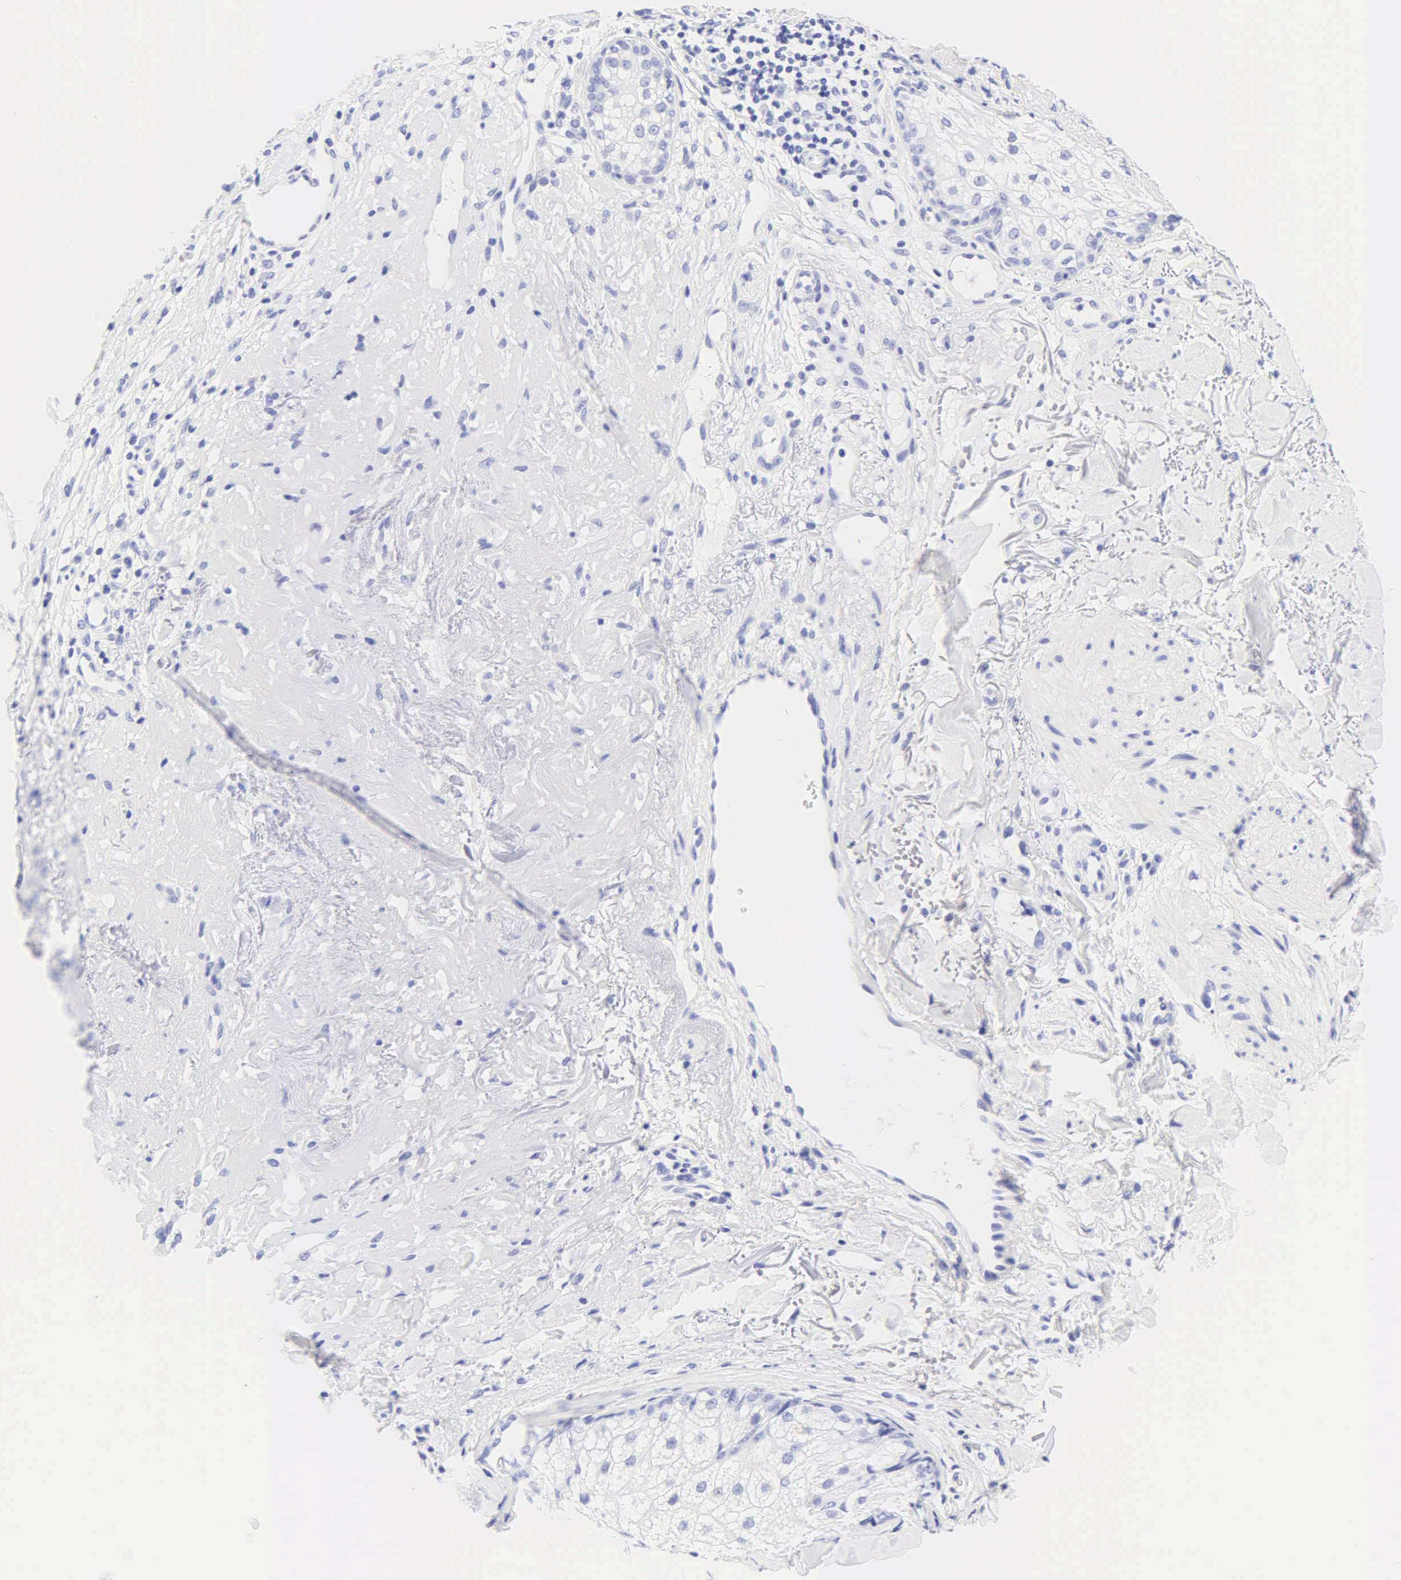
{"staining": {"intensity": "negative", "quantity": "none", "location": "none"}, "tissue": "skin cancer", "cell_type": "Tumor cells", "image_type": "cancer", "snomed": [{"axis": "morphology", "description": "Squamous cell carcinoma, NOS"}, {"axis": "topography", "description": "Skin"}], "caption": "Protein analysis of squamous cell carcinoma (skin) exhibits no significant positivity in tumor cells. The staining was performed using DAB (3,3'-diaminobenzidine) to visualize the protein expression in brown, while the nuclei were stained in blue with hematoxylin (Magnification: 20x).", "gene": "KRT20", "patient": {"sex": "male", "age": 77}}